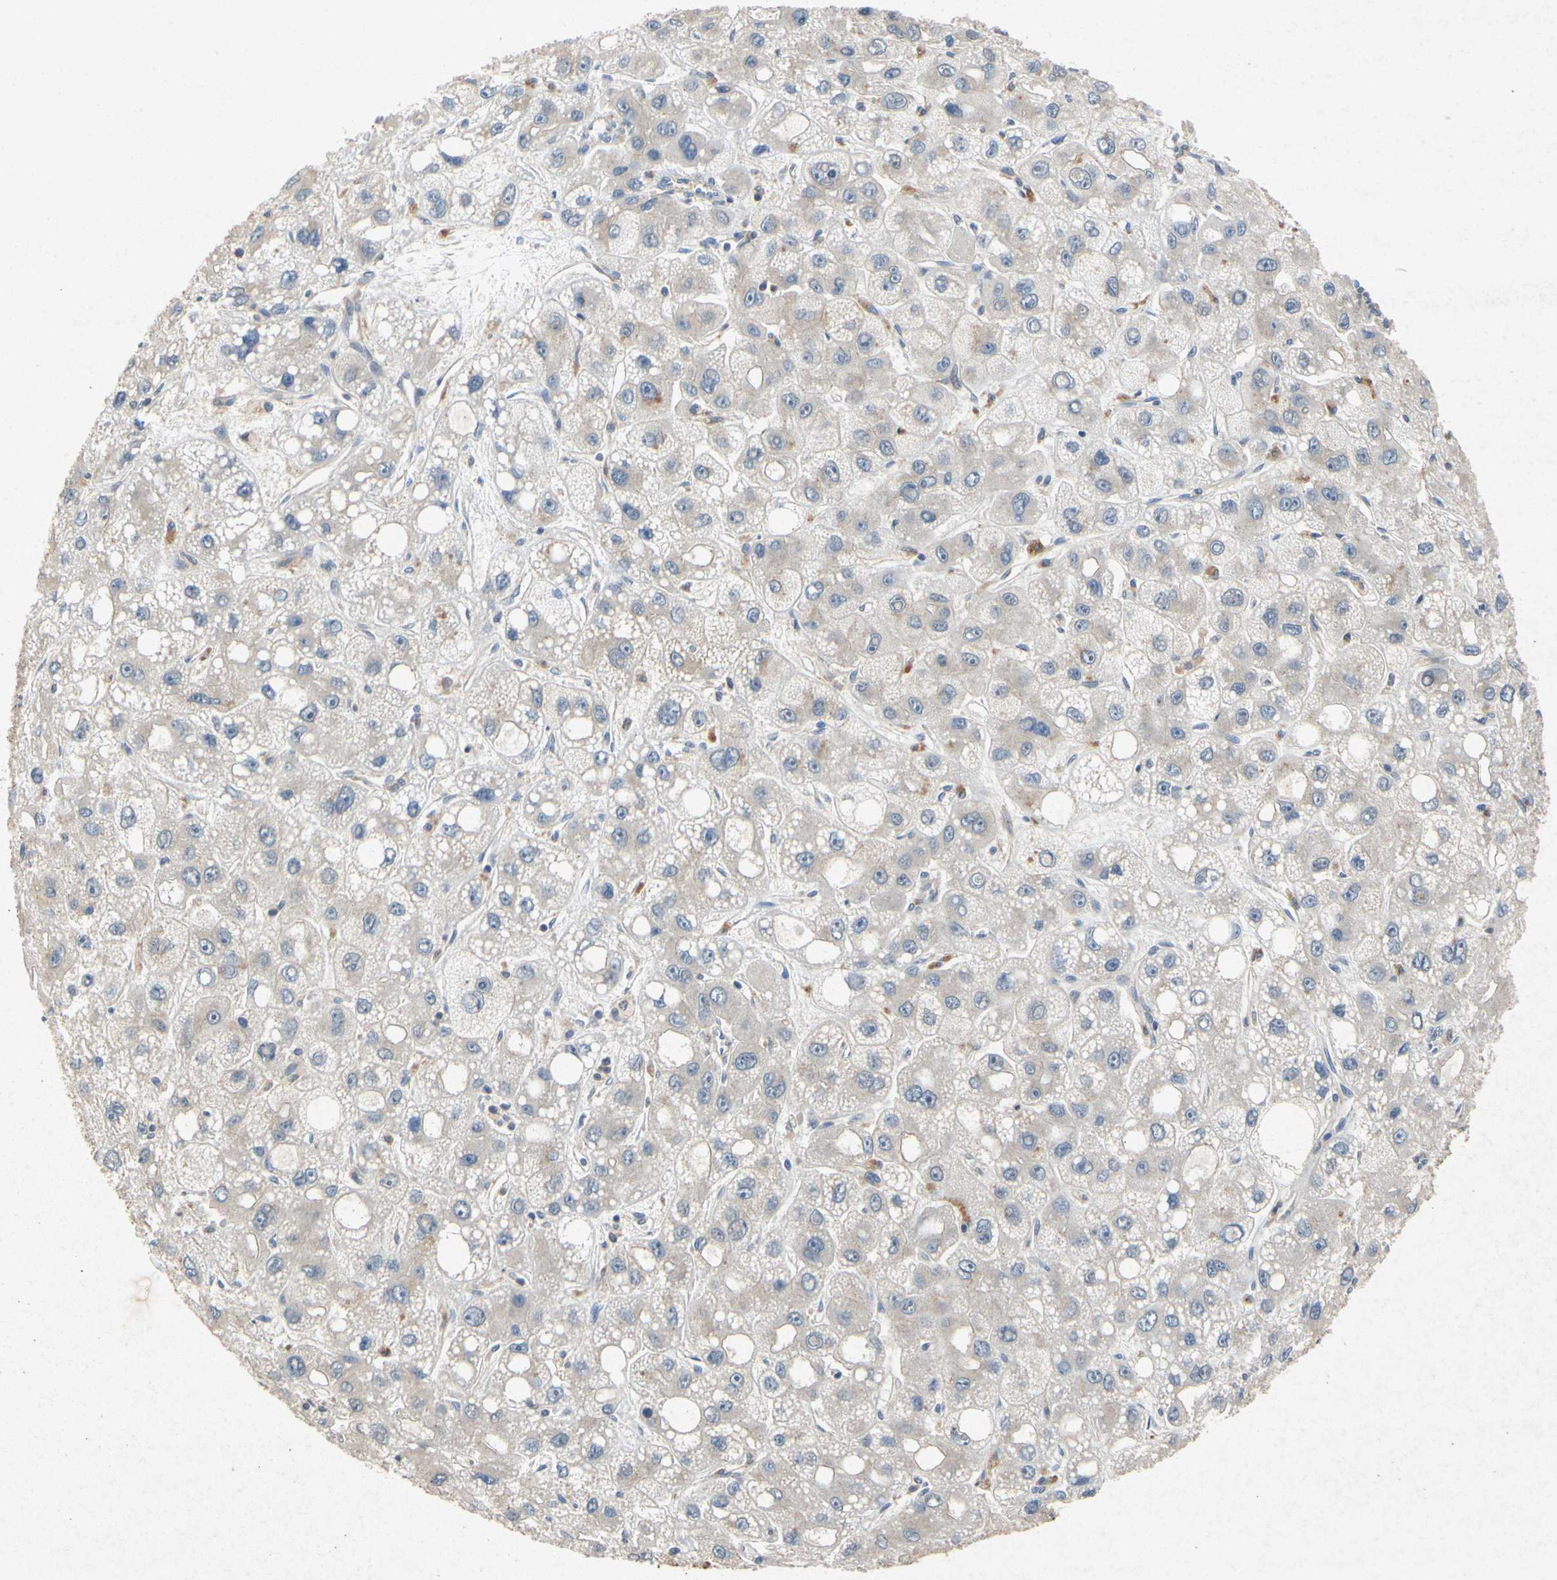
{"staining": {"intensity": "weak", "quantity": "<25%", "location": "cytoplasmic/membranous"}, "tissue": "liver cancer", "cell_type": "Tumor cells", "image_type": "cancer", "snomed": [{"axis": "morphology", "description": "Carcinoma, Hepatocellular, NOS"}, {"axis": "topography", "description": "Liver"}], "caption": "This micrograph is of hepatocellular carcinoma (liver) stained with immunohistochemistry to label a protein in brown with the nuclei are counter-stained blue. There is no positivity in tumor cells.", "gene": "RPS6KA1", "patient": {"sex": "male", "age": 55}}